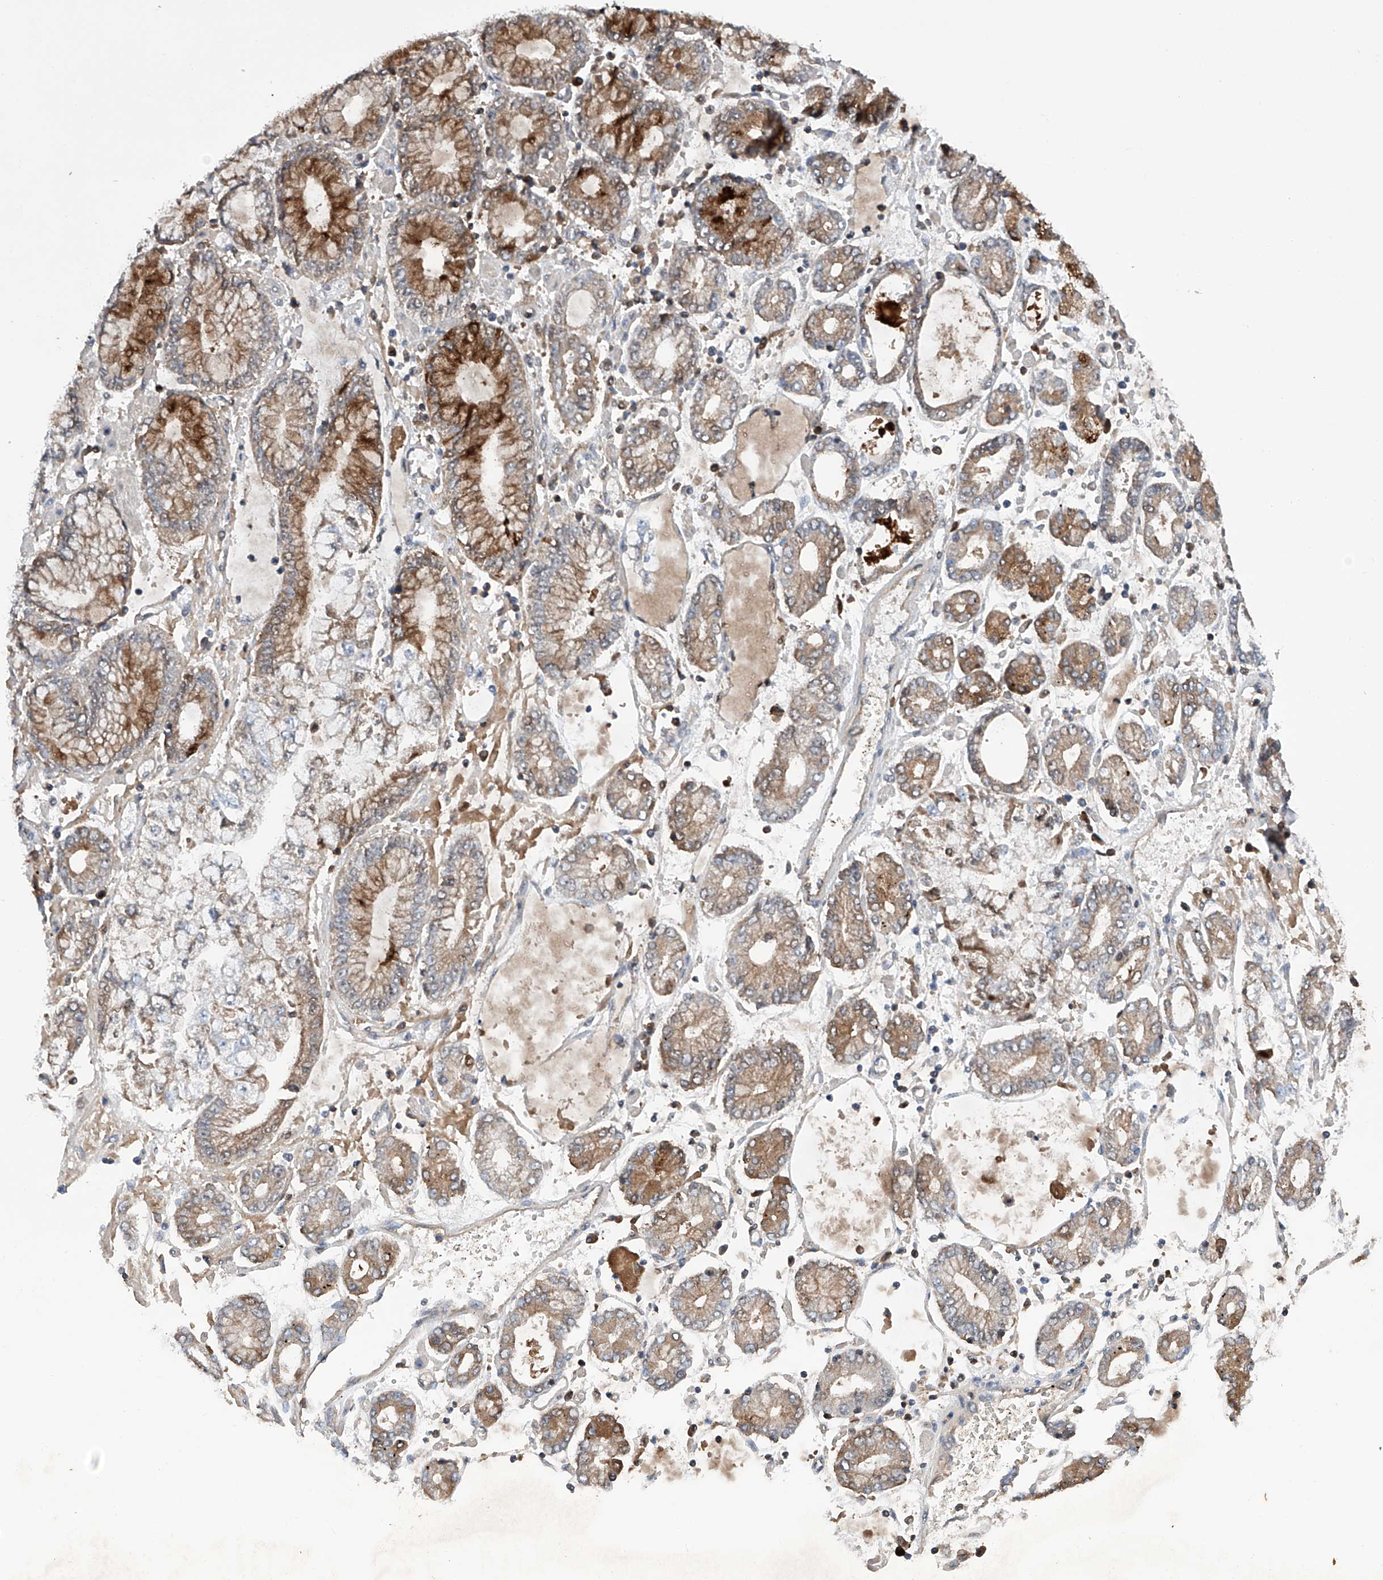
{"staining": {"intensity": "moderate", "quantity": "25%-75%", "location": "cytoplasmic/membranous"}, "tissue": "stomach cancer", "cell_type": "Tumor cells", "image_type": "cancer", "snomed": [{"axis": "morphology", "description": "Adenocarcinoma, NOS"}, {"axis": "topography", "description": "Stomach"}], "caption": "This is an image of immunohistochemistry (IHC) staining of adenocarcinoma (stomach), which shows moderate expression in the cytoplasmic/membranous of tumor cells.", "gene": "ASCC3", "patient": {"sex": "male", "age": 76}}